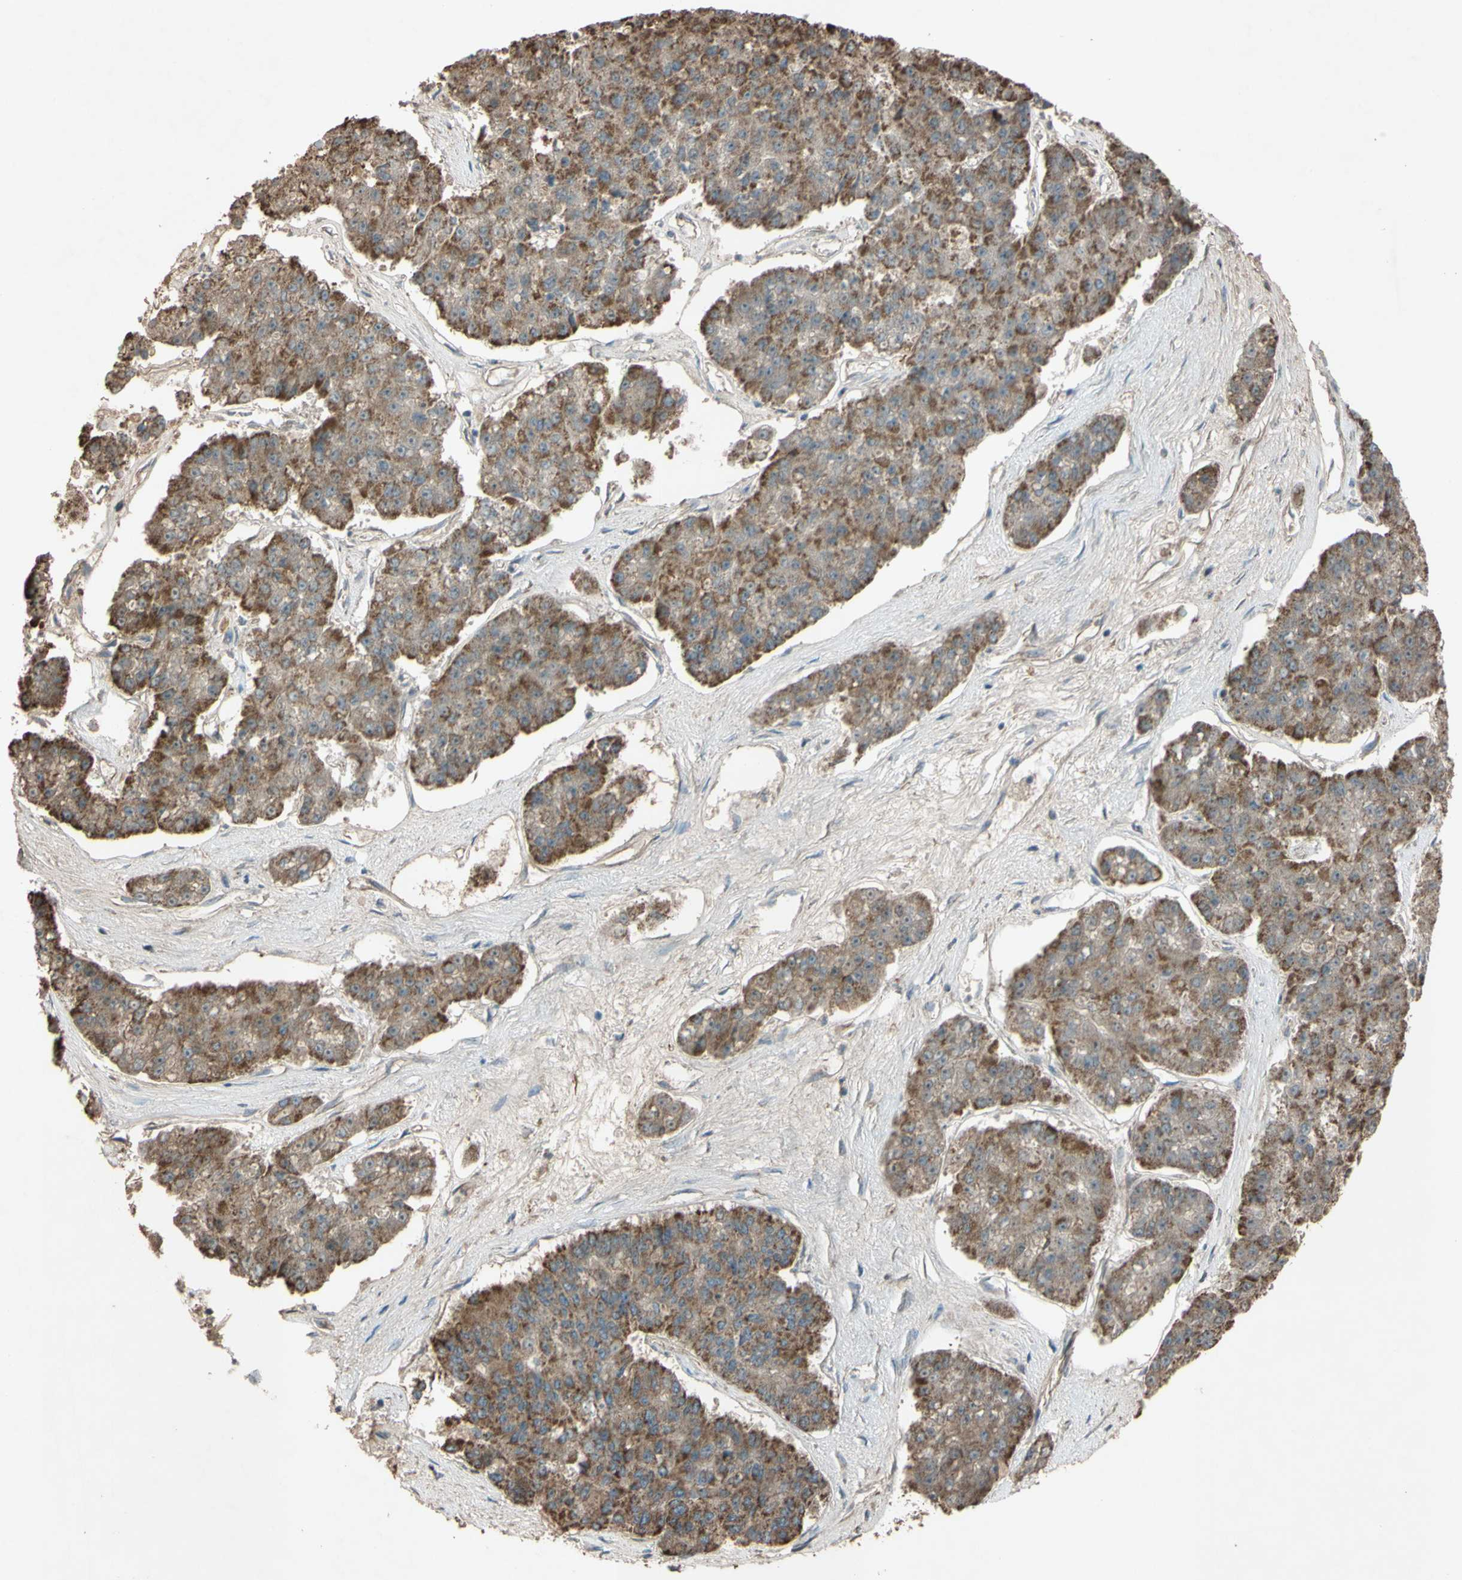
{"staining": {"intensity": "moderate", "quantity": ">75%", "location": "cytoplasmic/membranous"}, "tissue": "pancreatic cancer", "cell_type": "Tumor cells", "image_type": "cancer", "snomed": [{"axis": "morphology", "description": "Adenocarcinoma, NOS"}, {"axis": "topography", "description": "Pancreas"}], "caption": "Brown immunohistochemical staining in adenocarcinoma (pancreatic) exhibits moderate cytoplasmic/membranous positivity in approximately >75% of tumor cells.", "gene": "ACOT8", "patient": {"sex": "male", "age": 50}}